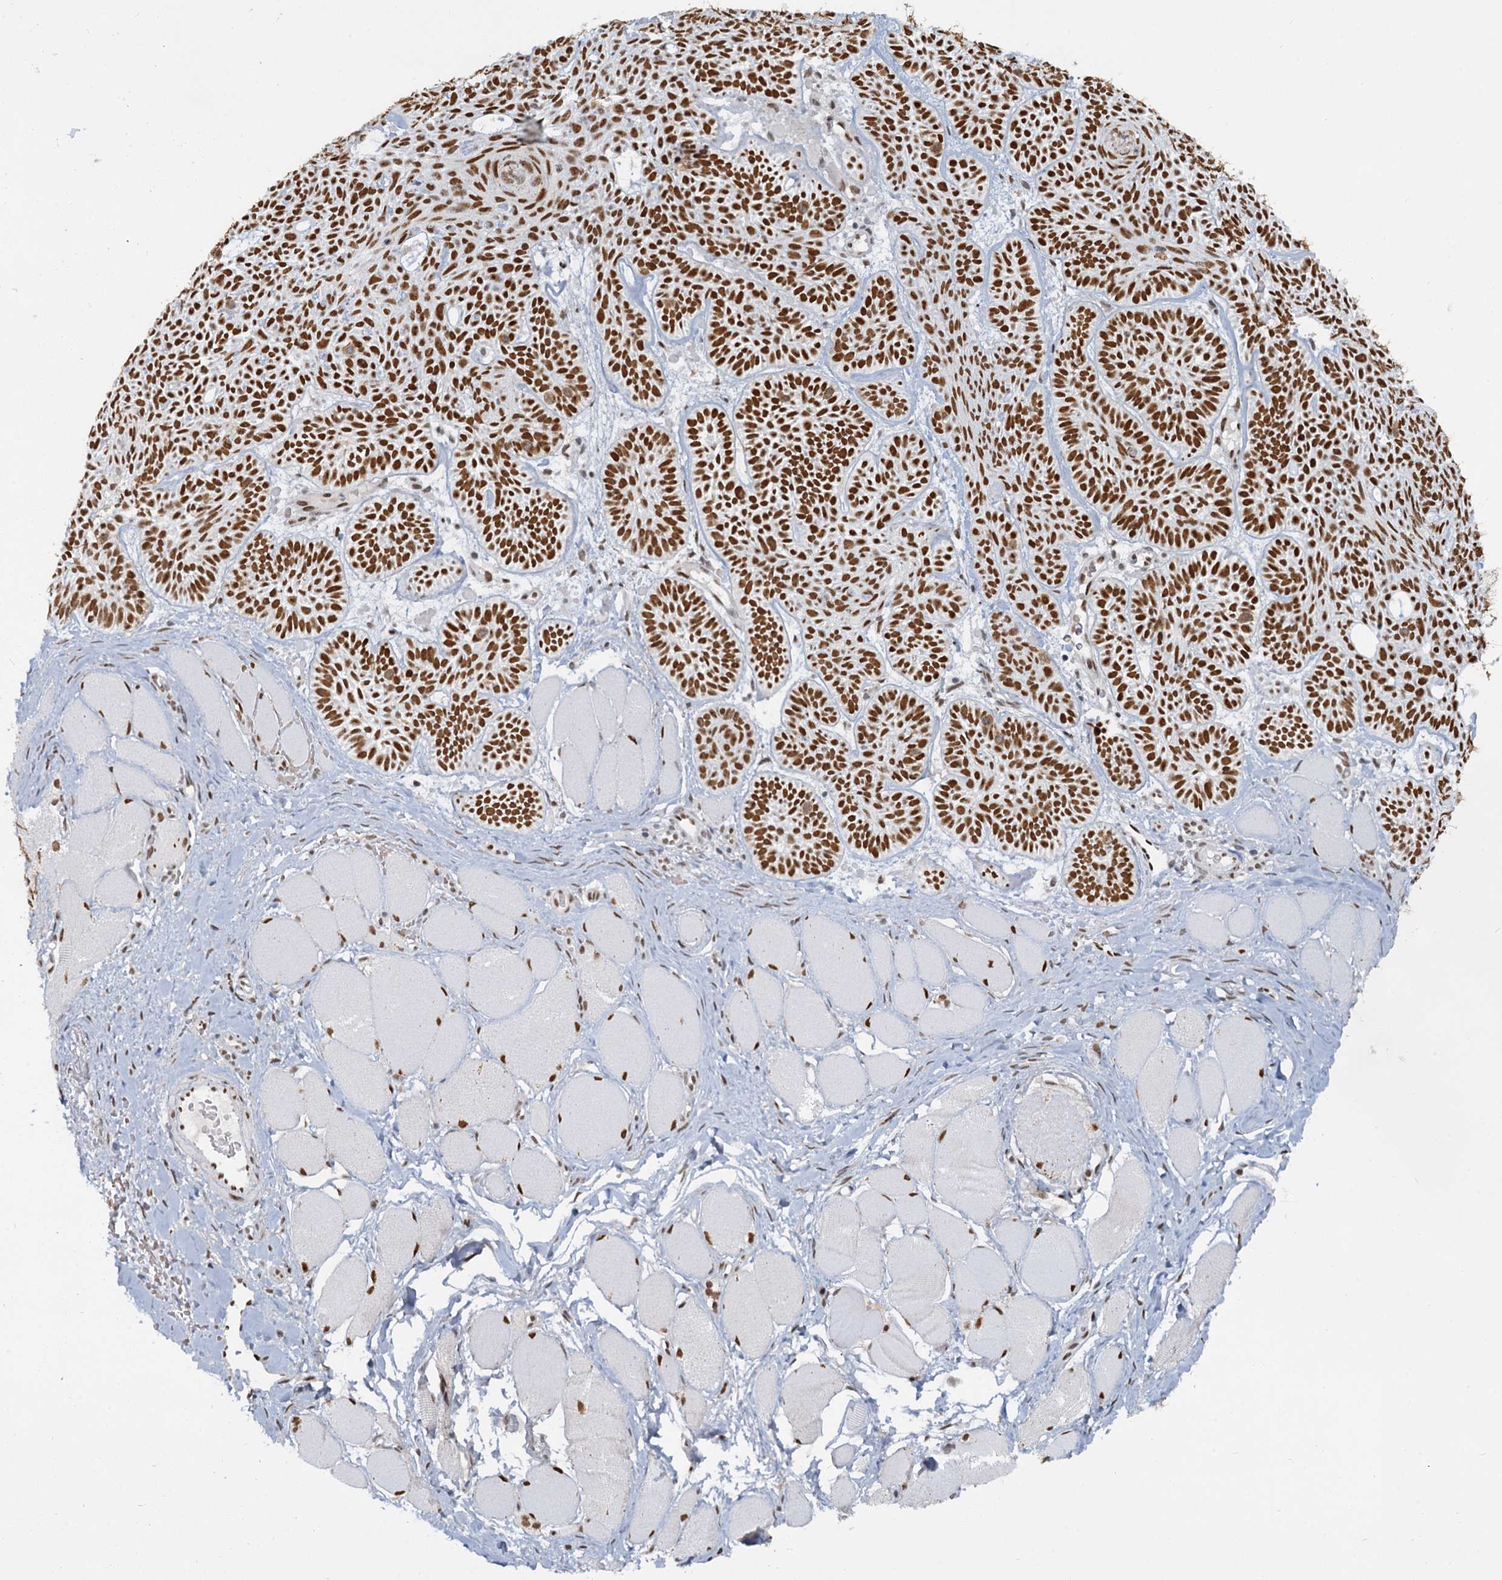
{"staining": {"intensity": "strong", "quantity": ">75%", "location": "nuclear"}, "tissue": "skin cancer", "cell_type": "Tumor cells", "image_type": "cancer", "snomed": [{"axis": "morphology", "description": "Basal cell carcinoma"}, {"axis": "topography", "description": "Skin"}], "caption": "This is a micrograph of IHC staining of skin basal cell carcinoma, which shows strong expression in the nuclear of tumor cells.", "gene": "RPRD1A", "patient": {"sex": "male", "age": 85}}